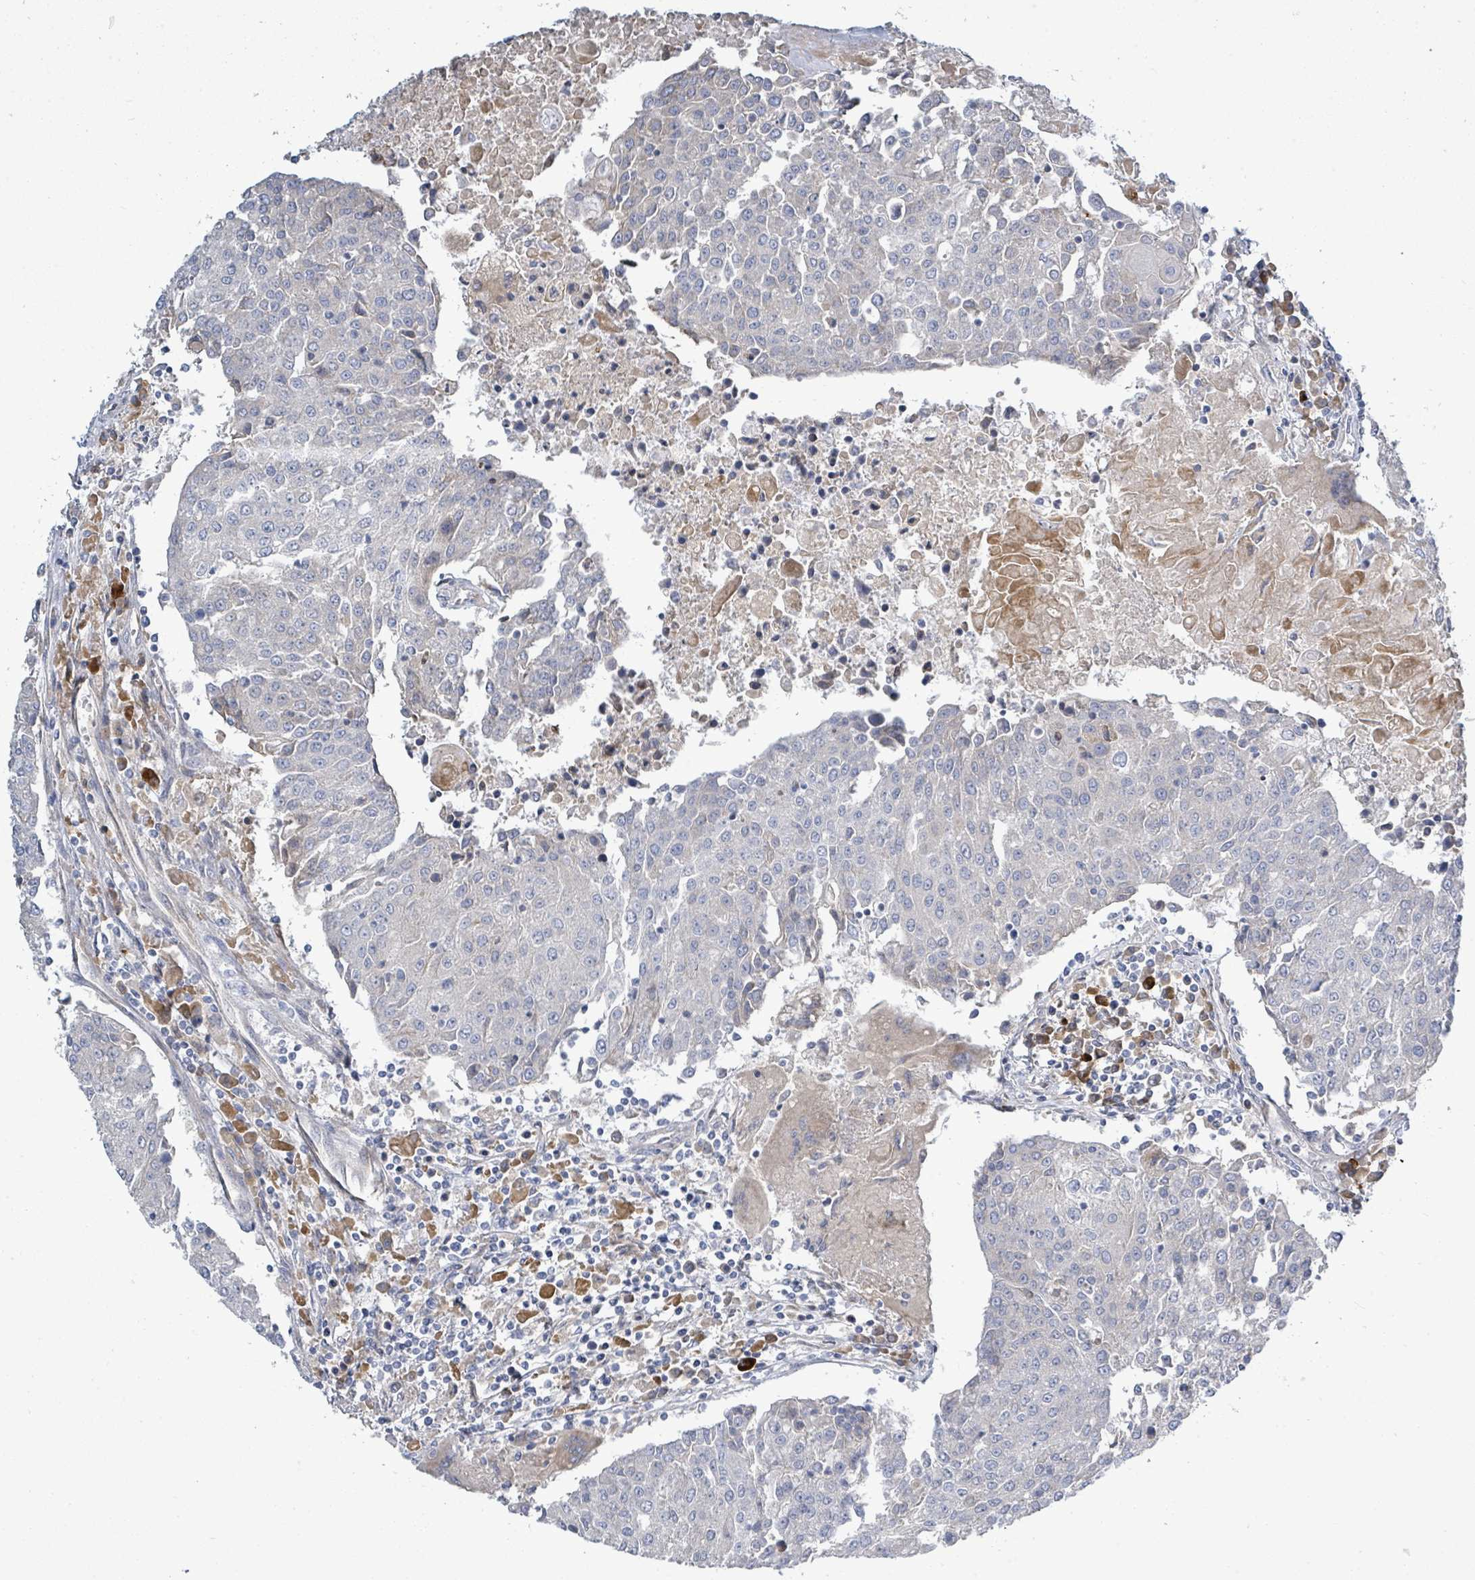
{"staining": {"intensity": "negative", "quantity": "none", "location": "none"}, "tissue": "urothelial cancer", "cell_type": "Tumor cells", "image_type": "cancer", "snomed": [{"axis": "morphology", "description": "Urothelial carcinoma, High grade"}, {"axis": "topography", "description": "Urinary bladder"}], "caption": "A high-resolution histopathology image shows IHC staining of high-grade urothelial carcinoma, which shows no significant positivity in tumor cells.", "gene": "SIRPB1", "patient": {"sex": "female", "age": 85}}